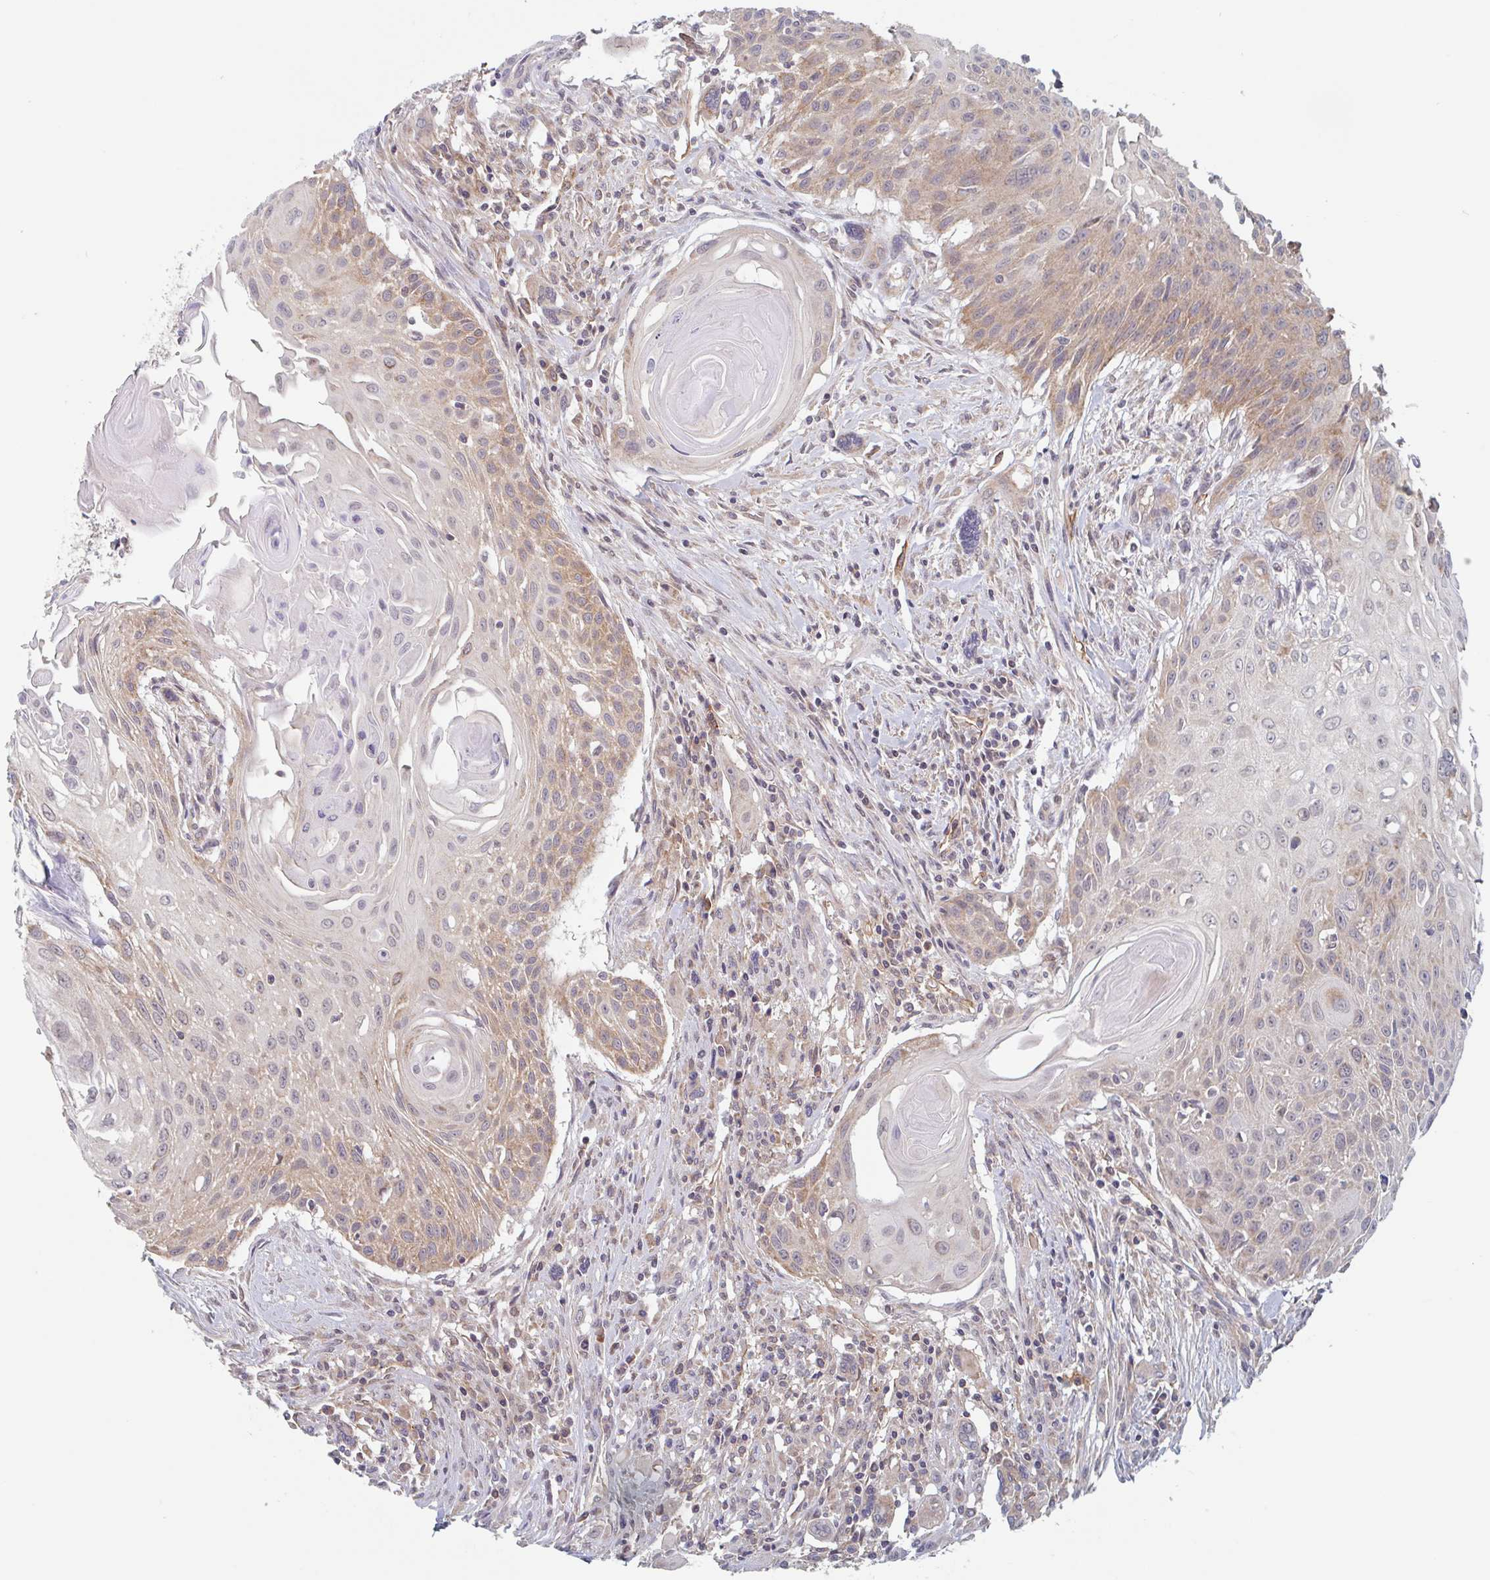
{"staining": {"intensity": "weak", "quantity": "25%-75%", "location": "cytoplasmic/membranous"}, "tissue": "head and neck cancer", "cell_type": "Tumor cells", "image_type": "cancer", "snomed": [{"axis": "morphology", "description": "Squamous cell carcinoma, NOS"}, {"axis": "topography", "description": "Lymph node"}, {"axis": "topography", "description": "Salivary gland"}, {"axis": "topography", "description": "Head-Neck"}], "caption": "A low amount of weak cytoplasmic/membranous staining is identified in approximately 25%-75% of tumor cells in head and neck squamous cell carcinoma tissue.", "gene": "SURF1", "patient": {"sex": "female", "age": 74}}